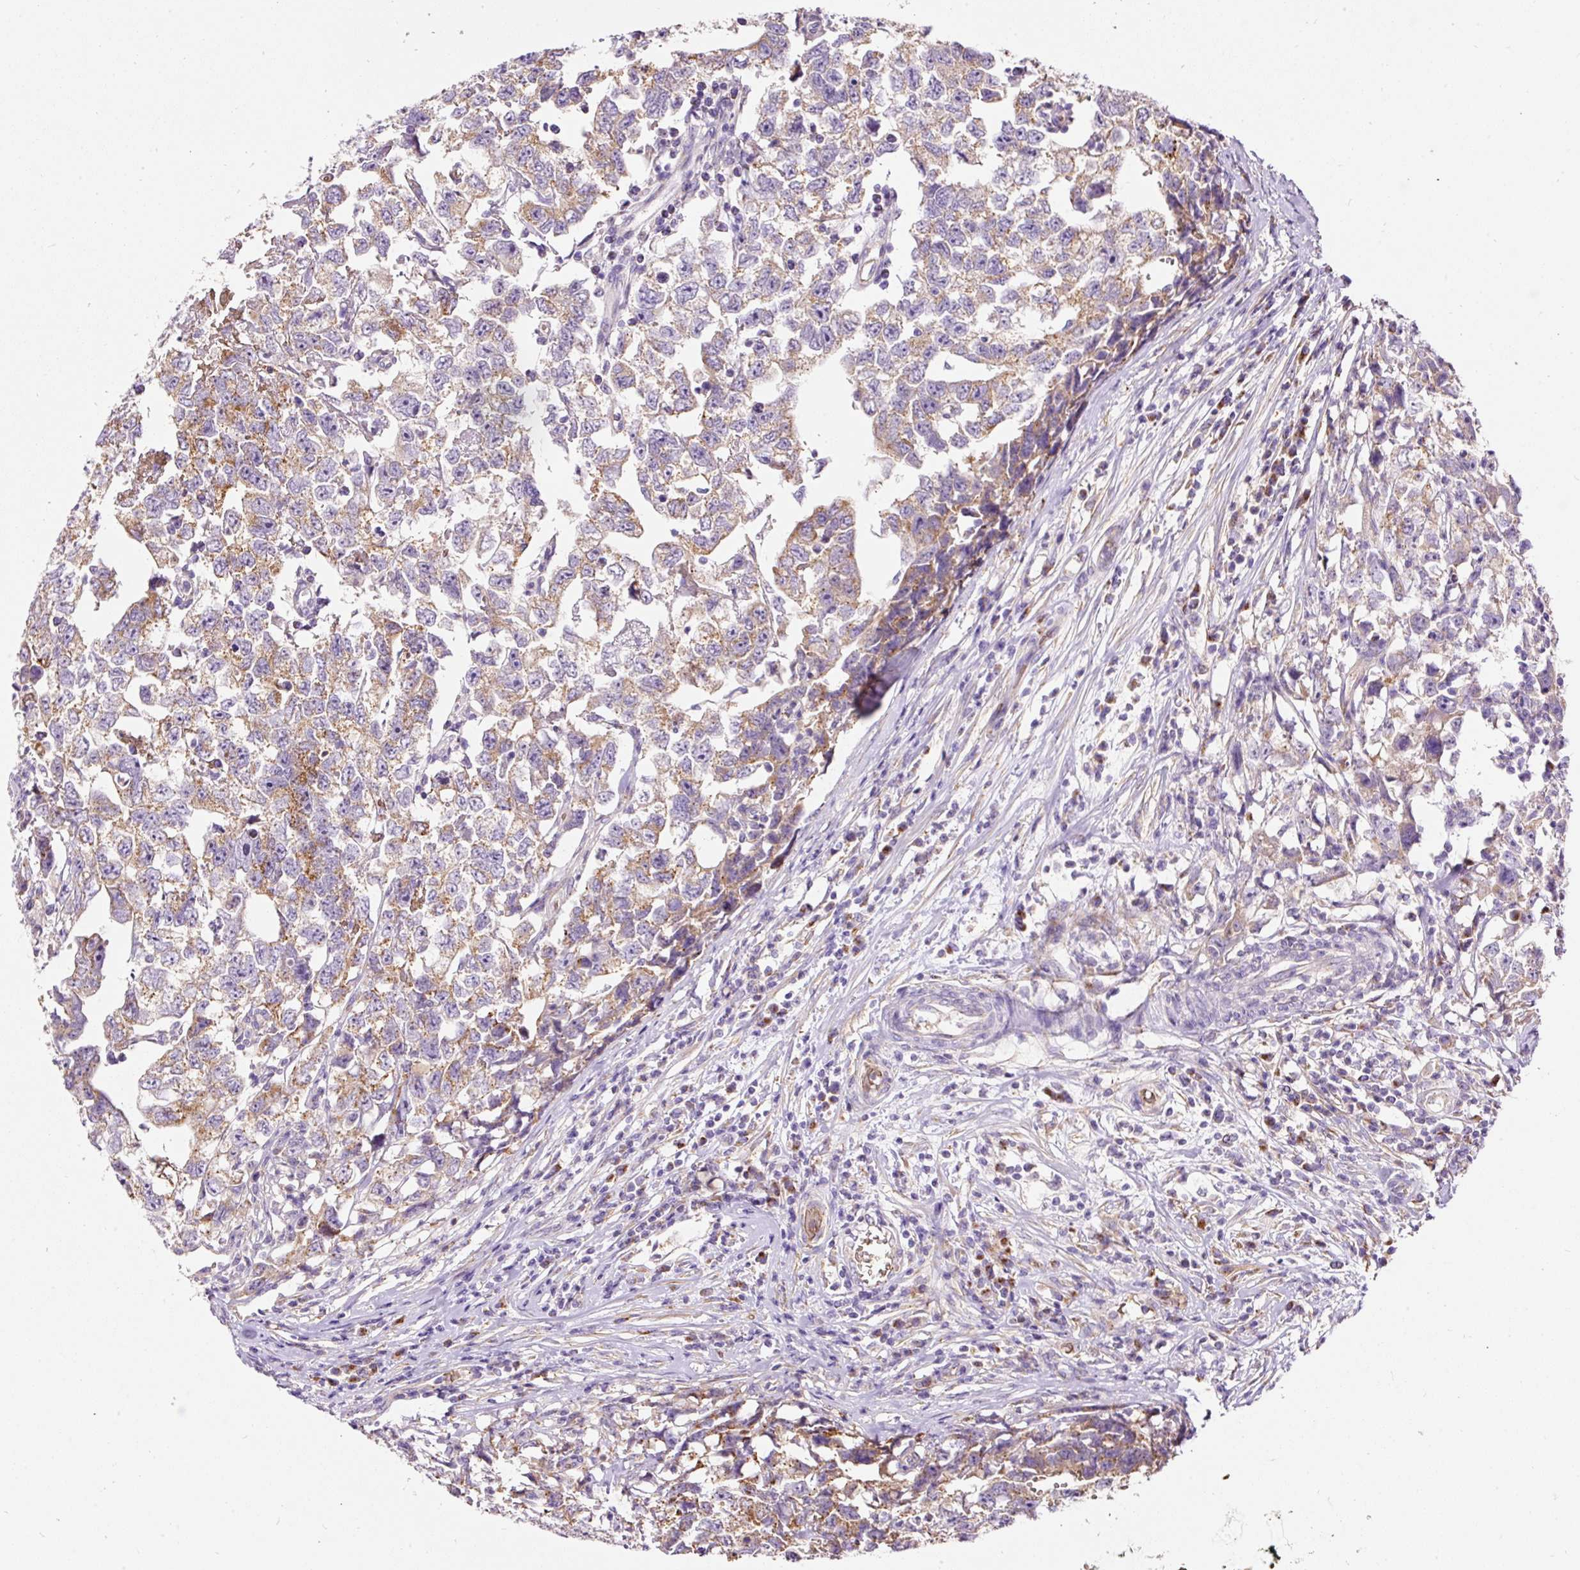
{"staining": {"intensity": "moderate", "quantity": "25%-75%", "location": "cytoplasmic/membranous"}, "tissue": "testis cancer", "cell_type": "Tumor cells", "image_type": "cancer", "snomed": [{"axis": "morphology", "description": "Carcinoma, Embryonal, NOS"}, {"axis": "topography", "description": "Testis"}], "caption": "Protein expression analysis of testis cancer demonstrates moderate cytoplasmic/membranous expression in about 25%-75% of tumor cells. The staining is performed using DAB (3,3'-diaminobenzidine) brown chromogen to label protein expression. The nuclei are counter-stained blue using hematoxylin.", "gene": "PRRC2A", "patient": {"sex": "male", "age": 22}}